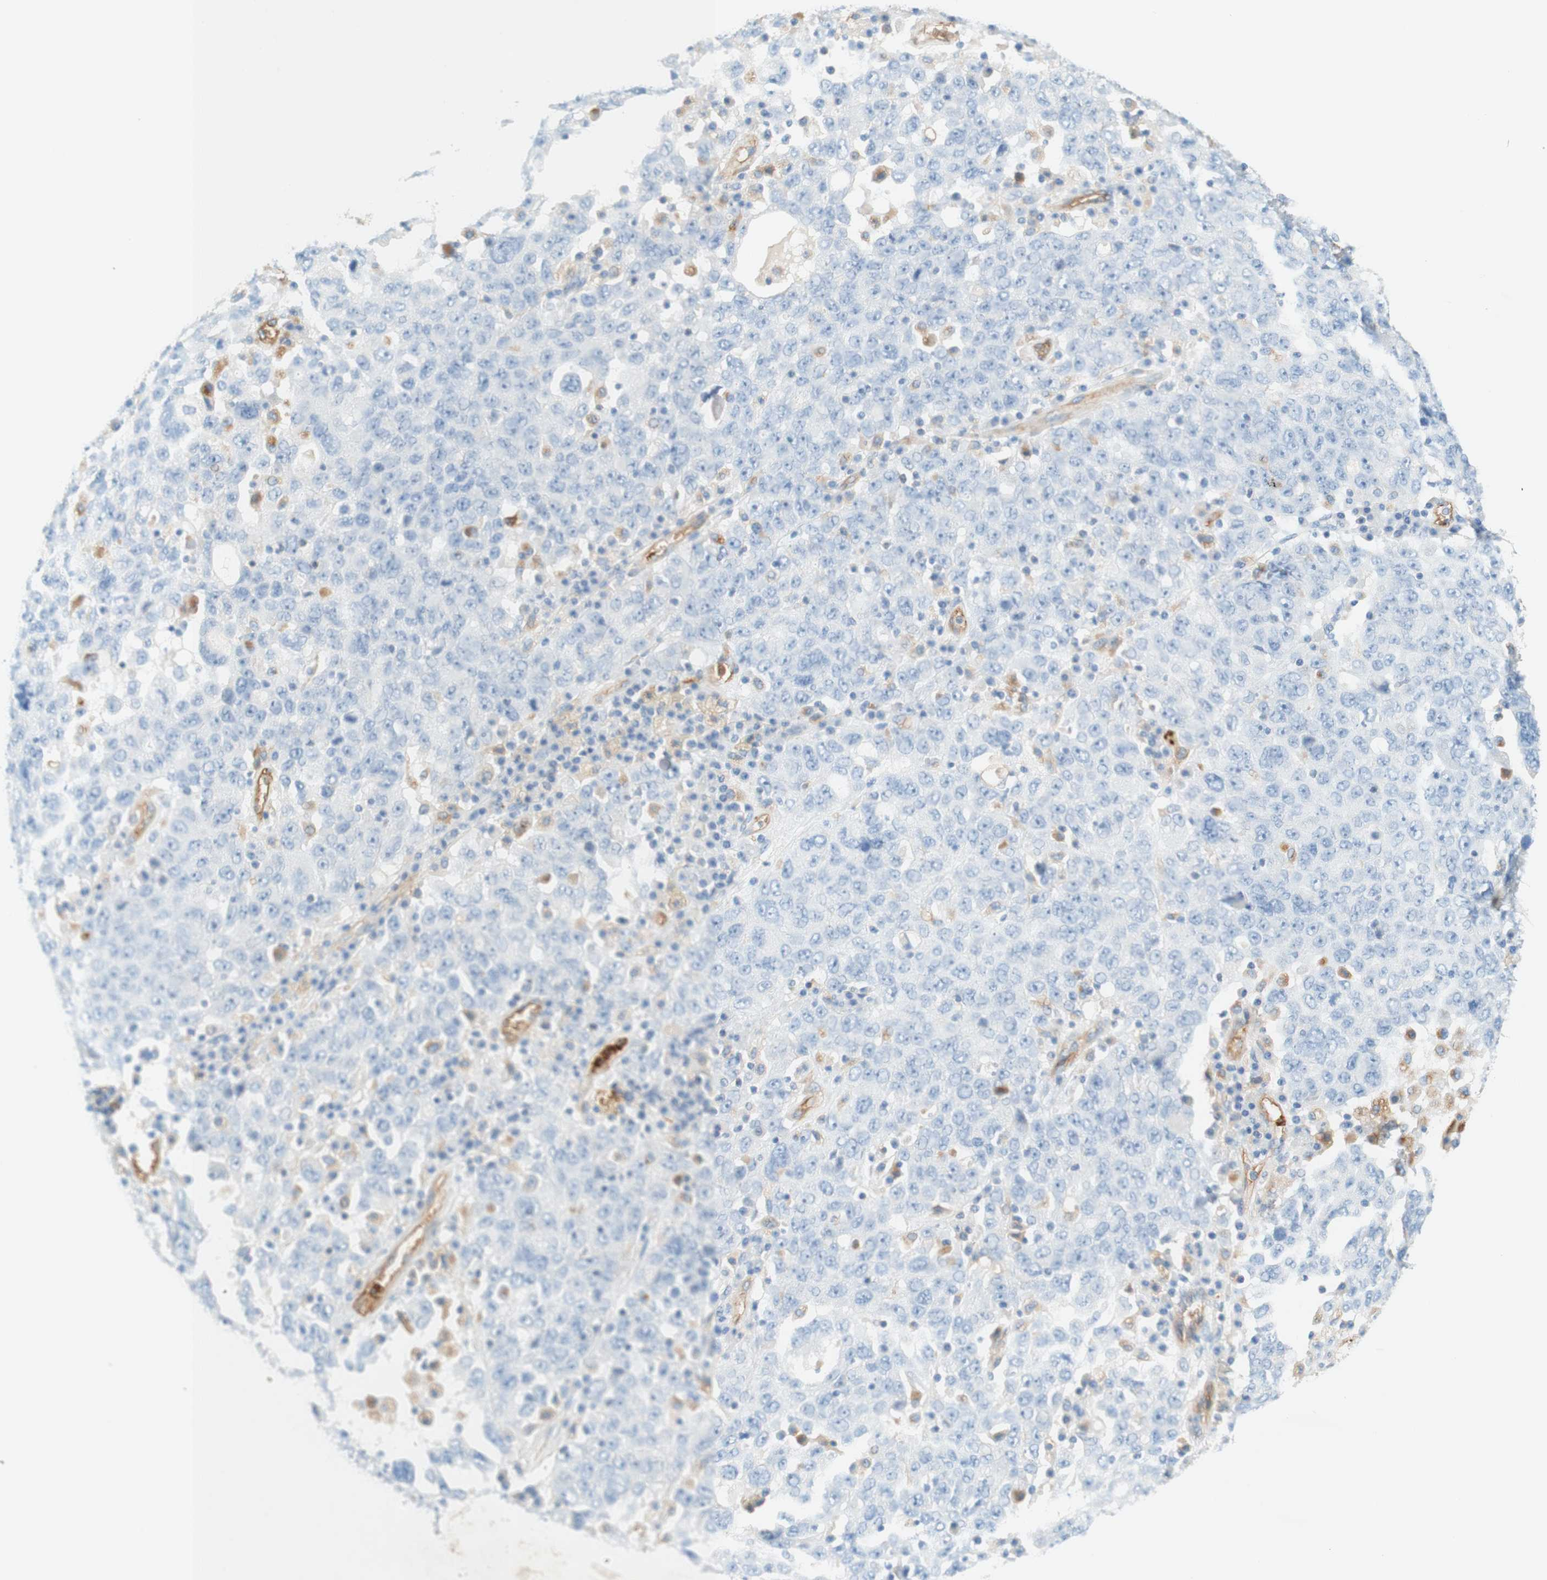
{"staining": {"intensity": "negative", "quantity": "none", "location": "none"}, "tissue": "ovarian cancer", "cell_type": "Tumor cells", "image_type": "cancer", "snomed": [{"axis": "morphology", "description": "Carcinoma, endometroid"}, {"axis": "topography", "description": "Ovary"}], "caption": "Tumor cells are negative for protein expression in human endometroid carcinoma (ovarian).", "gene": "STOM", "patient": {"sex": "female", "age": 62}}